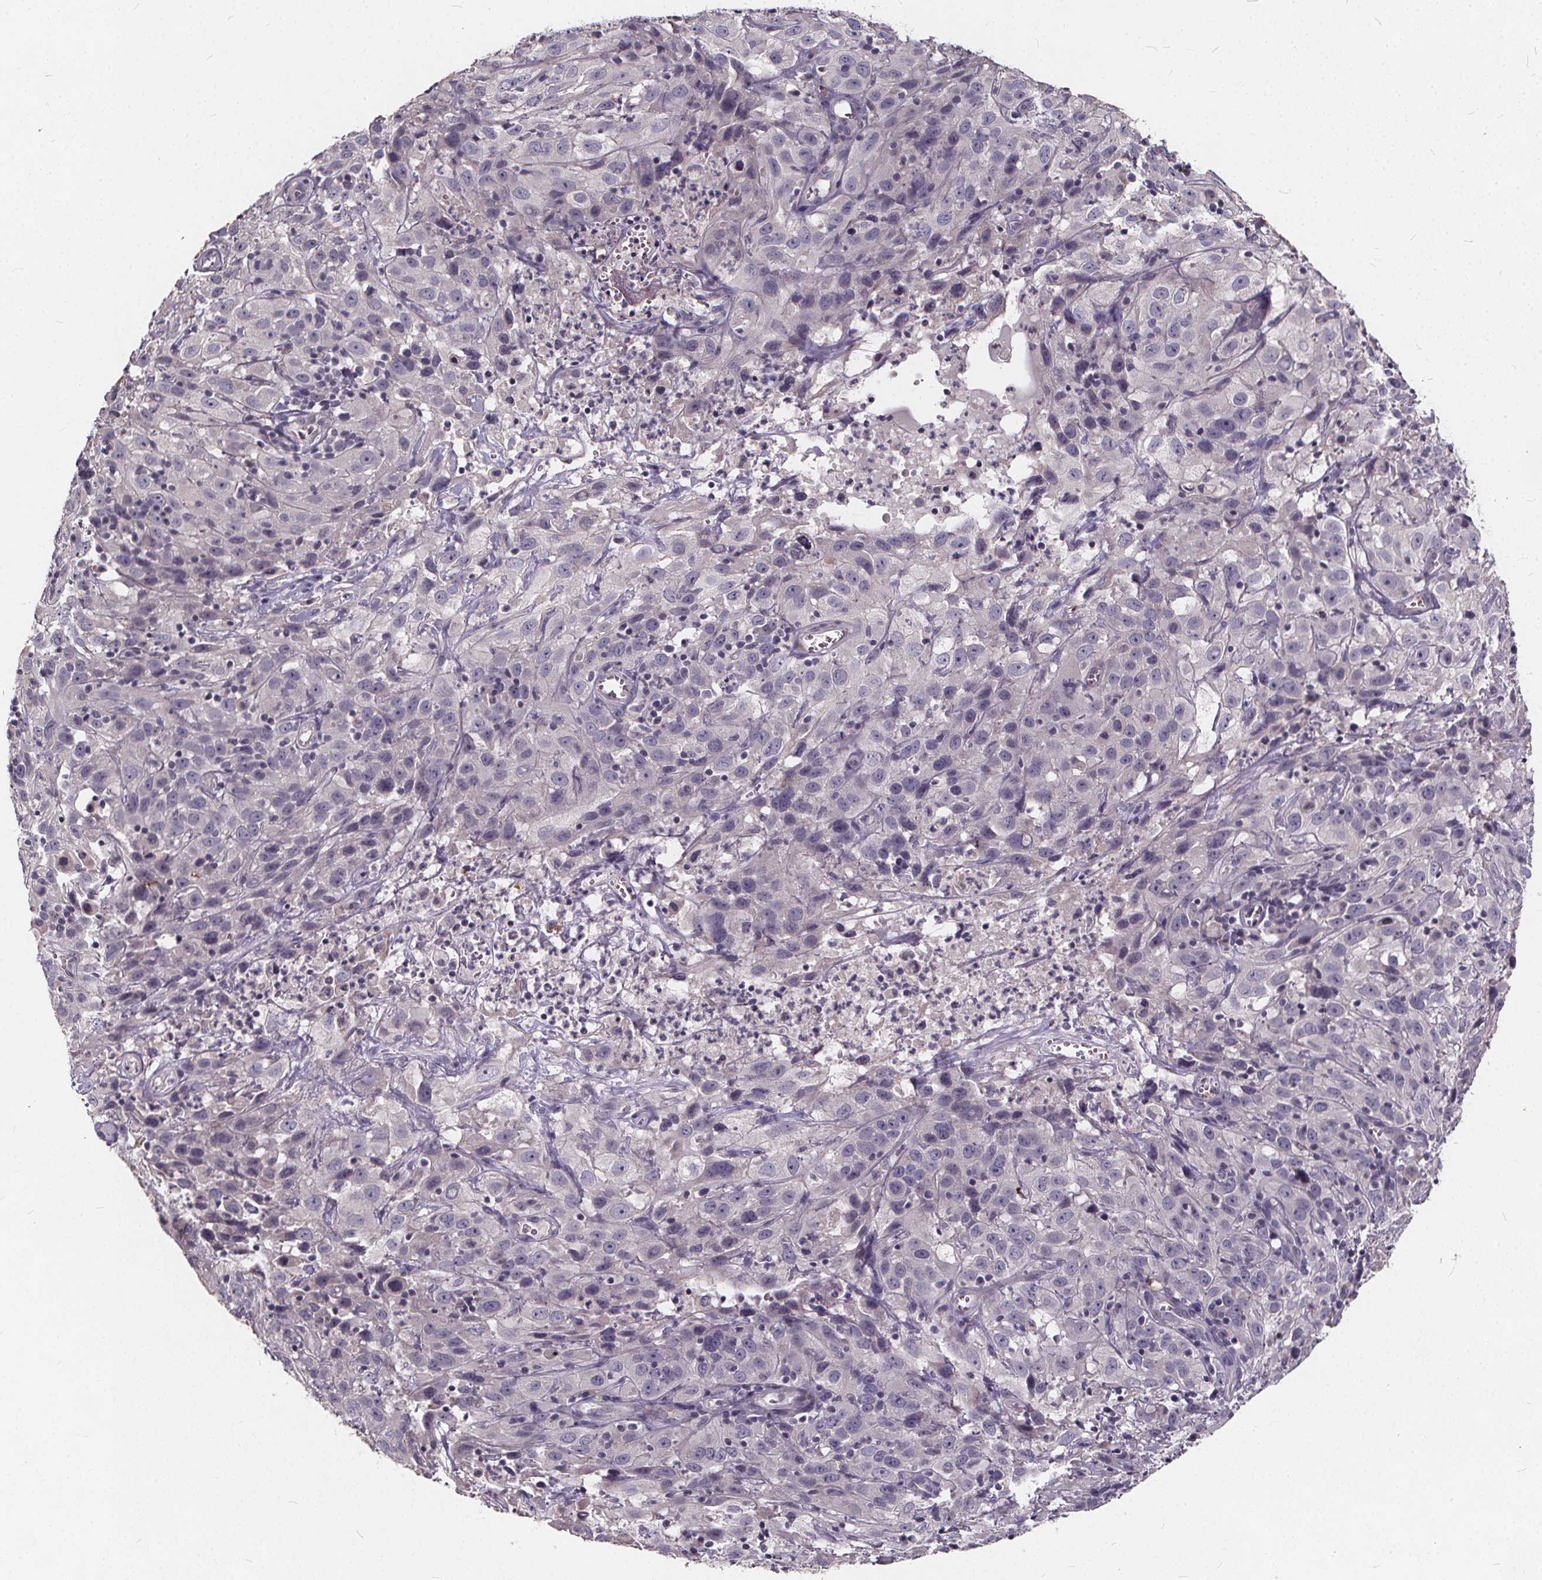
{"staining": {"intensity": "negative", "quantity": "none", "location": "none"}, "tissue": "cervical cancer", "cell_type": "Tumor cells", "image_type": "cancer", "snomed": [{"axis": "morphology", "description": "Squamous cell carcinoma, NOS"}, {"axis": "topography", "description": "Cervix"}], "caption": "IHC image of neoplastic tissue: human cervical cancer (squamous cell carcinoma) stained with DAB reveals no significant protein expression in tumor cells. (Brightfield microscopy of DAB immunohistochemistry at high magnification).", "gene": "TSPAN14", "patient": {"sex": "female", "age": 32}}